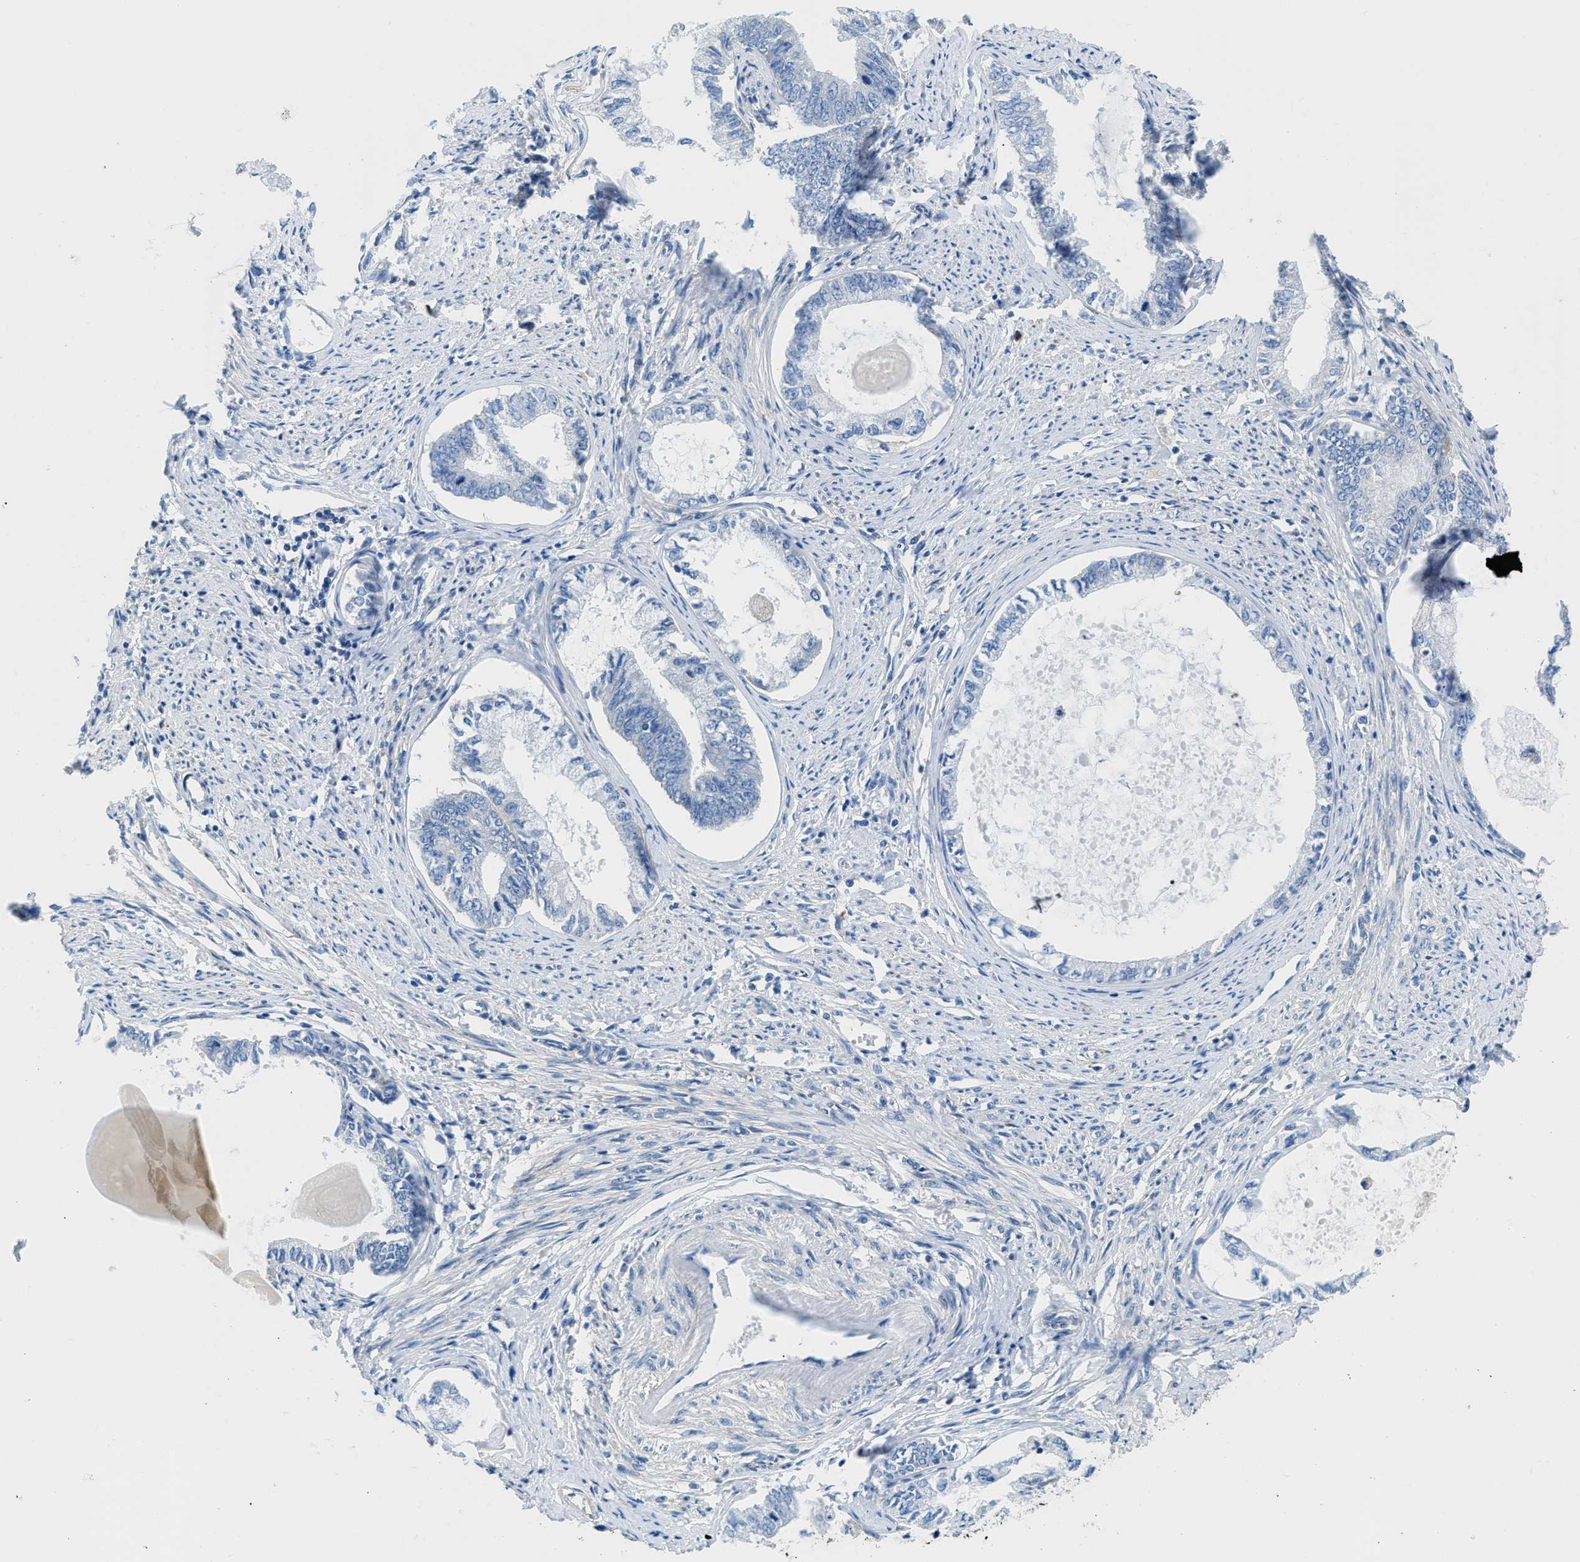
{"staining": {"intensity": "negative", "quantity": "none", "location": "none"}, "tissue": "endometrial cancer", "cell_type": "Tumor cells", "image_type": "cancer", "snomed": [{"axis": "morphology", "description": "Adenocarcinoma, NOS"}, {"axis": "topography", "description": "Endometrium"}], "caption": "Tumor cells show no significant protein expression in endometrial cancer.", "gene": "NEB", "patient": {"sex": "female", "age": 86}}